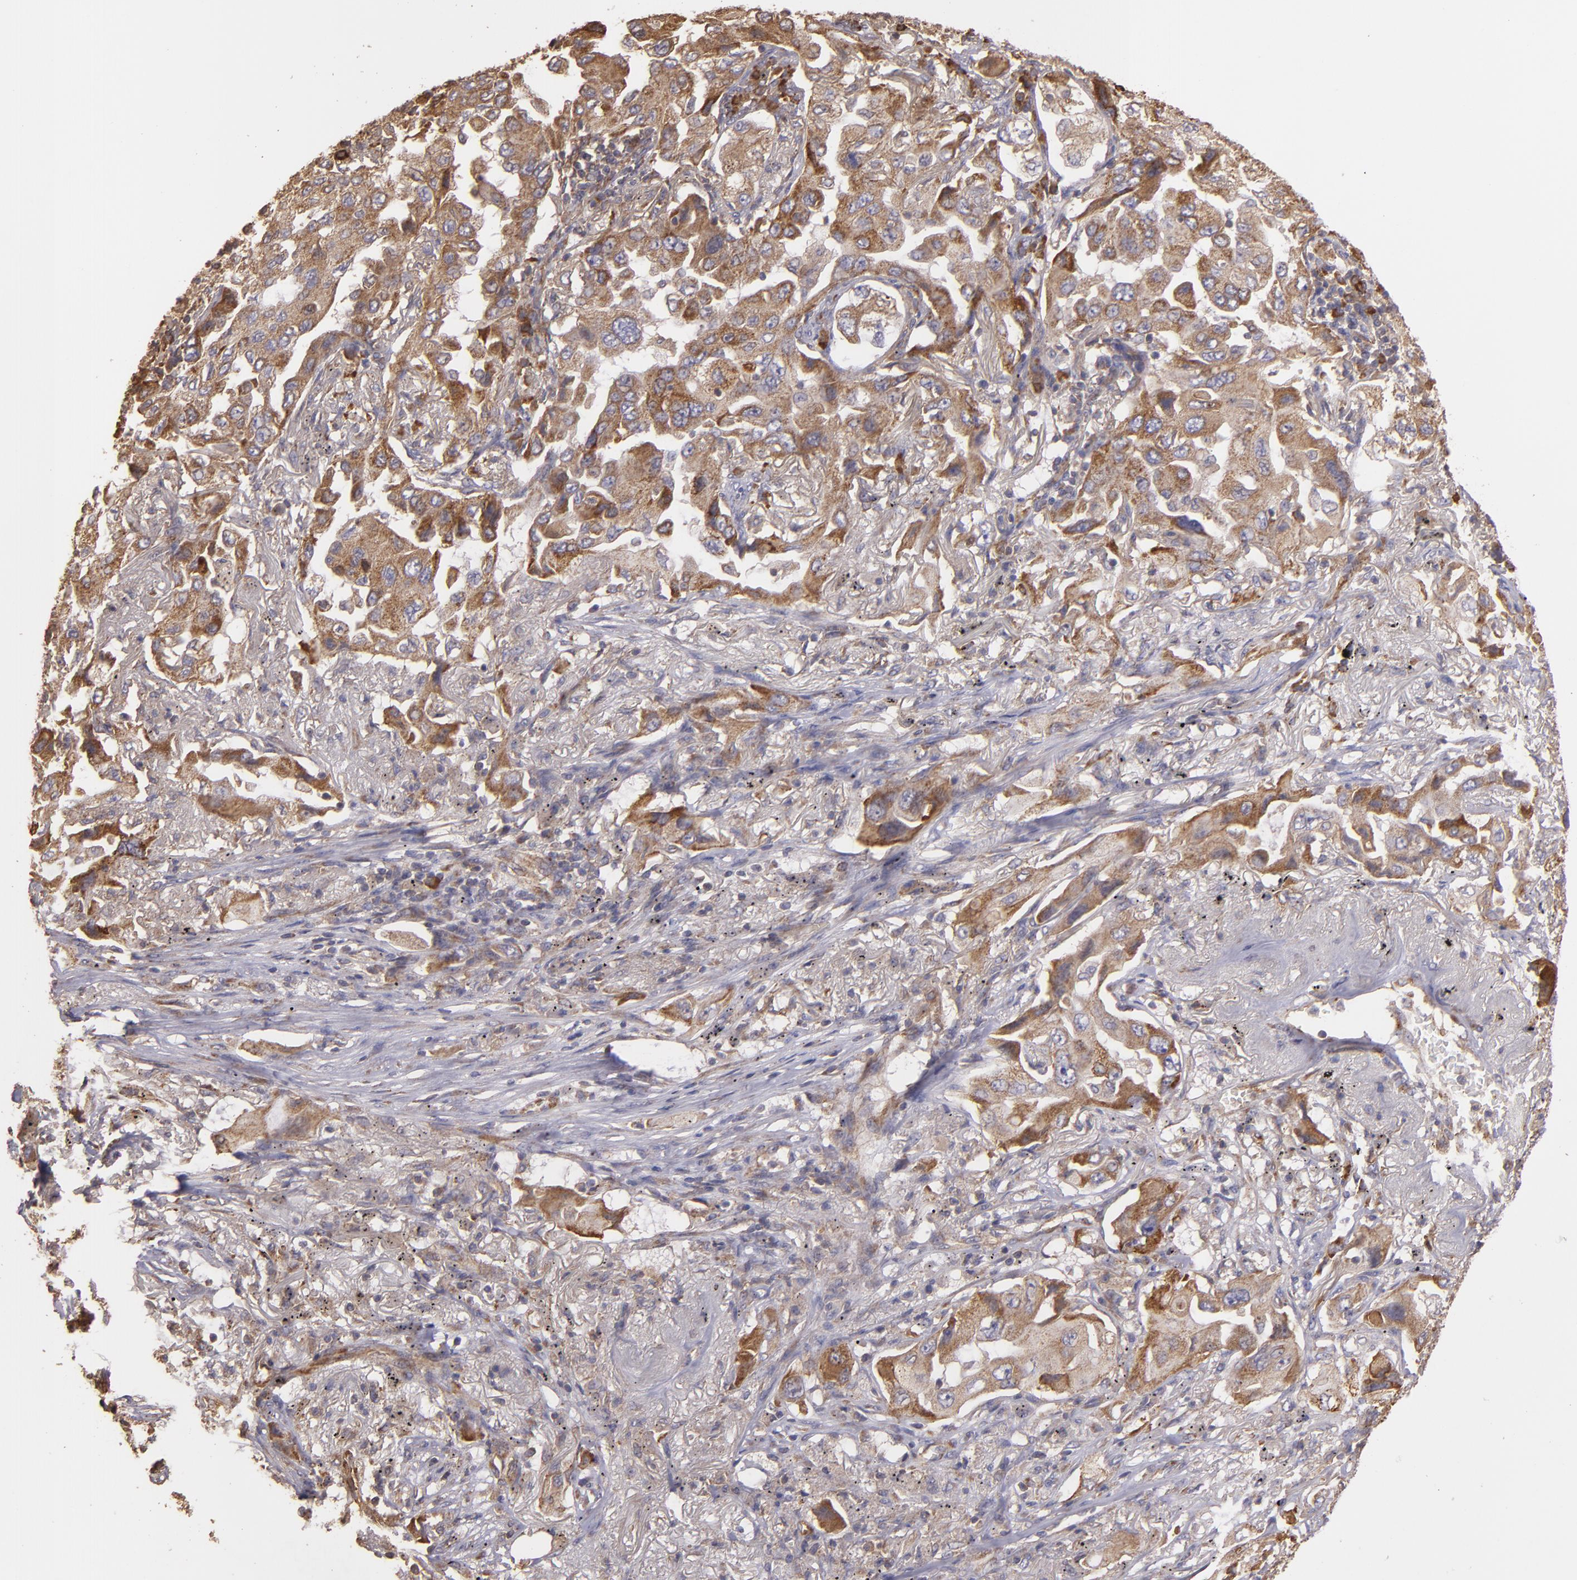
{"staining": {"intensity": "moderate", "quantity": ">75%", "location": "cytoplasmic/membranous"}, "tissue": "lung cancer", "cell_type": "Tumor cells", "image_type": "cancer", "snomed": [{"axis": "morphology", "description": "Adenocarcinoma, NOS"}, {"axis": "topography", "description": "Lung"}], "caption": "Adenocarcinoma (lung) tissue shows moderate cytoplasmic/membranous expression in approximately >75% of tumor cells, visualized by immunohistochemistry. Immunohistochemistry (ihc) stains the protein in brown and the nuclei are stained blue.", "gene": "ECE1", "patient": {"sex": "female", "age": 65}}